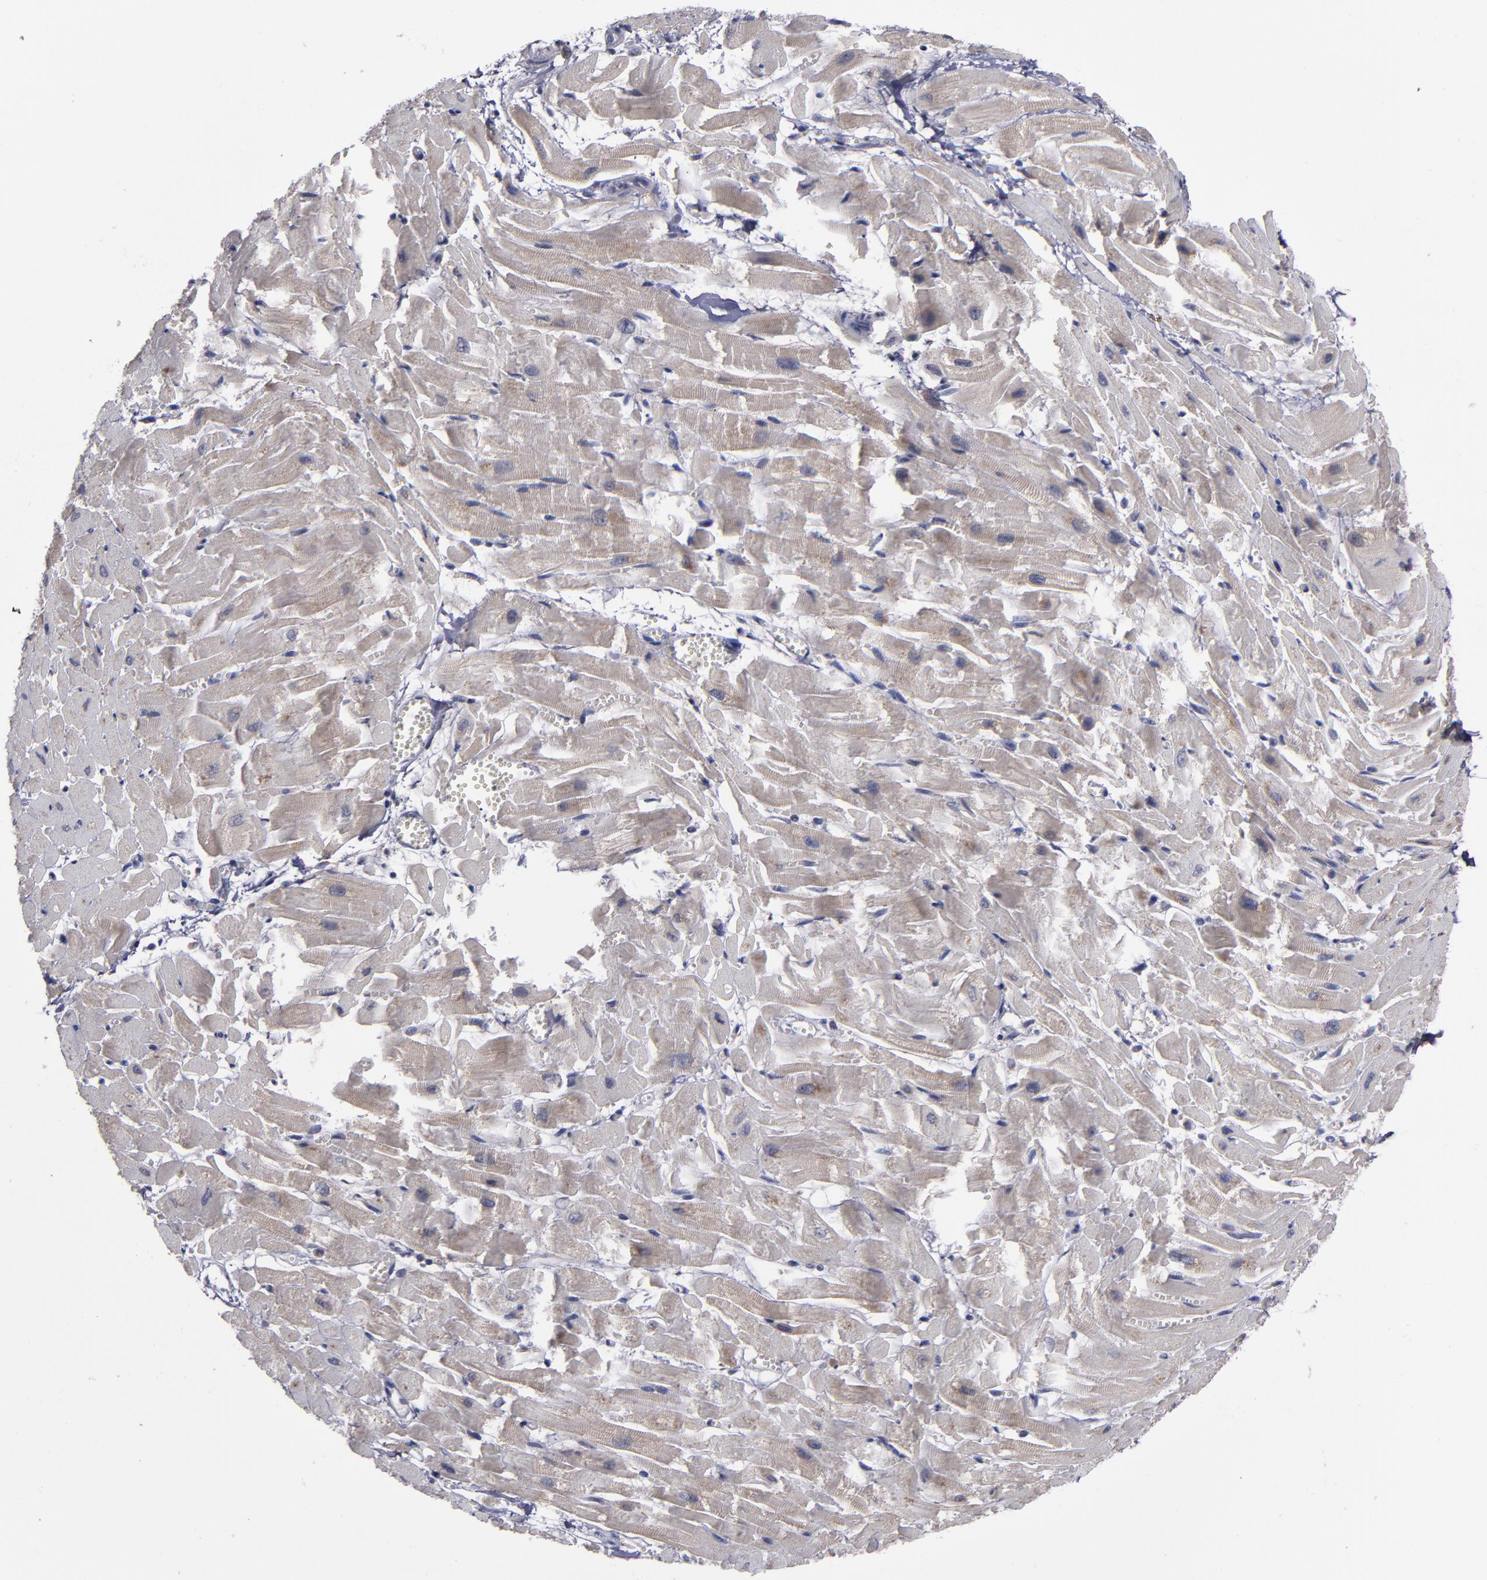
{"staining": {"intensity": "moderate", "quantity": "25%-75%", "location": "cytoplasmic/membranous"}, "tissue": "heart muscle", "cell_type": "Cardiomyocytes", "image_type": "normal", "snomed": [{"axis": "morphology", "description": "Normal tissue, NOS"}, {"axis": "topography", "description": "Heart"}], "caption": "A brown stain labels moderate cytoplasmic/membranous positivity of a protein in cardiomyocytes of normal heart muscle. (DAB (3,3'-diaminobenzidine) IHC, brown staining for protein, blue staining for nuclei).", "gene": "MMP11", "patient": {"sex": "female", "age": 19}}